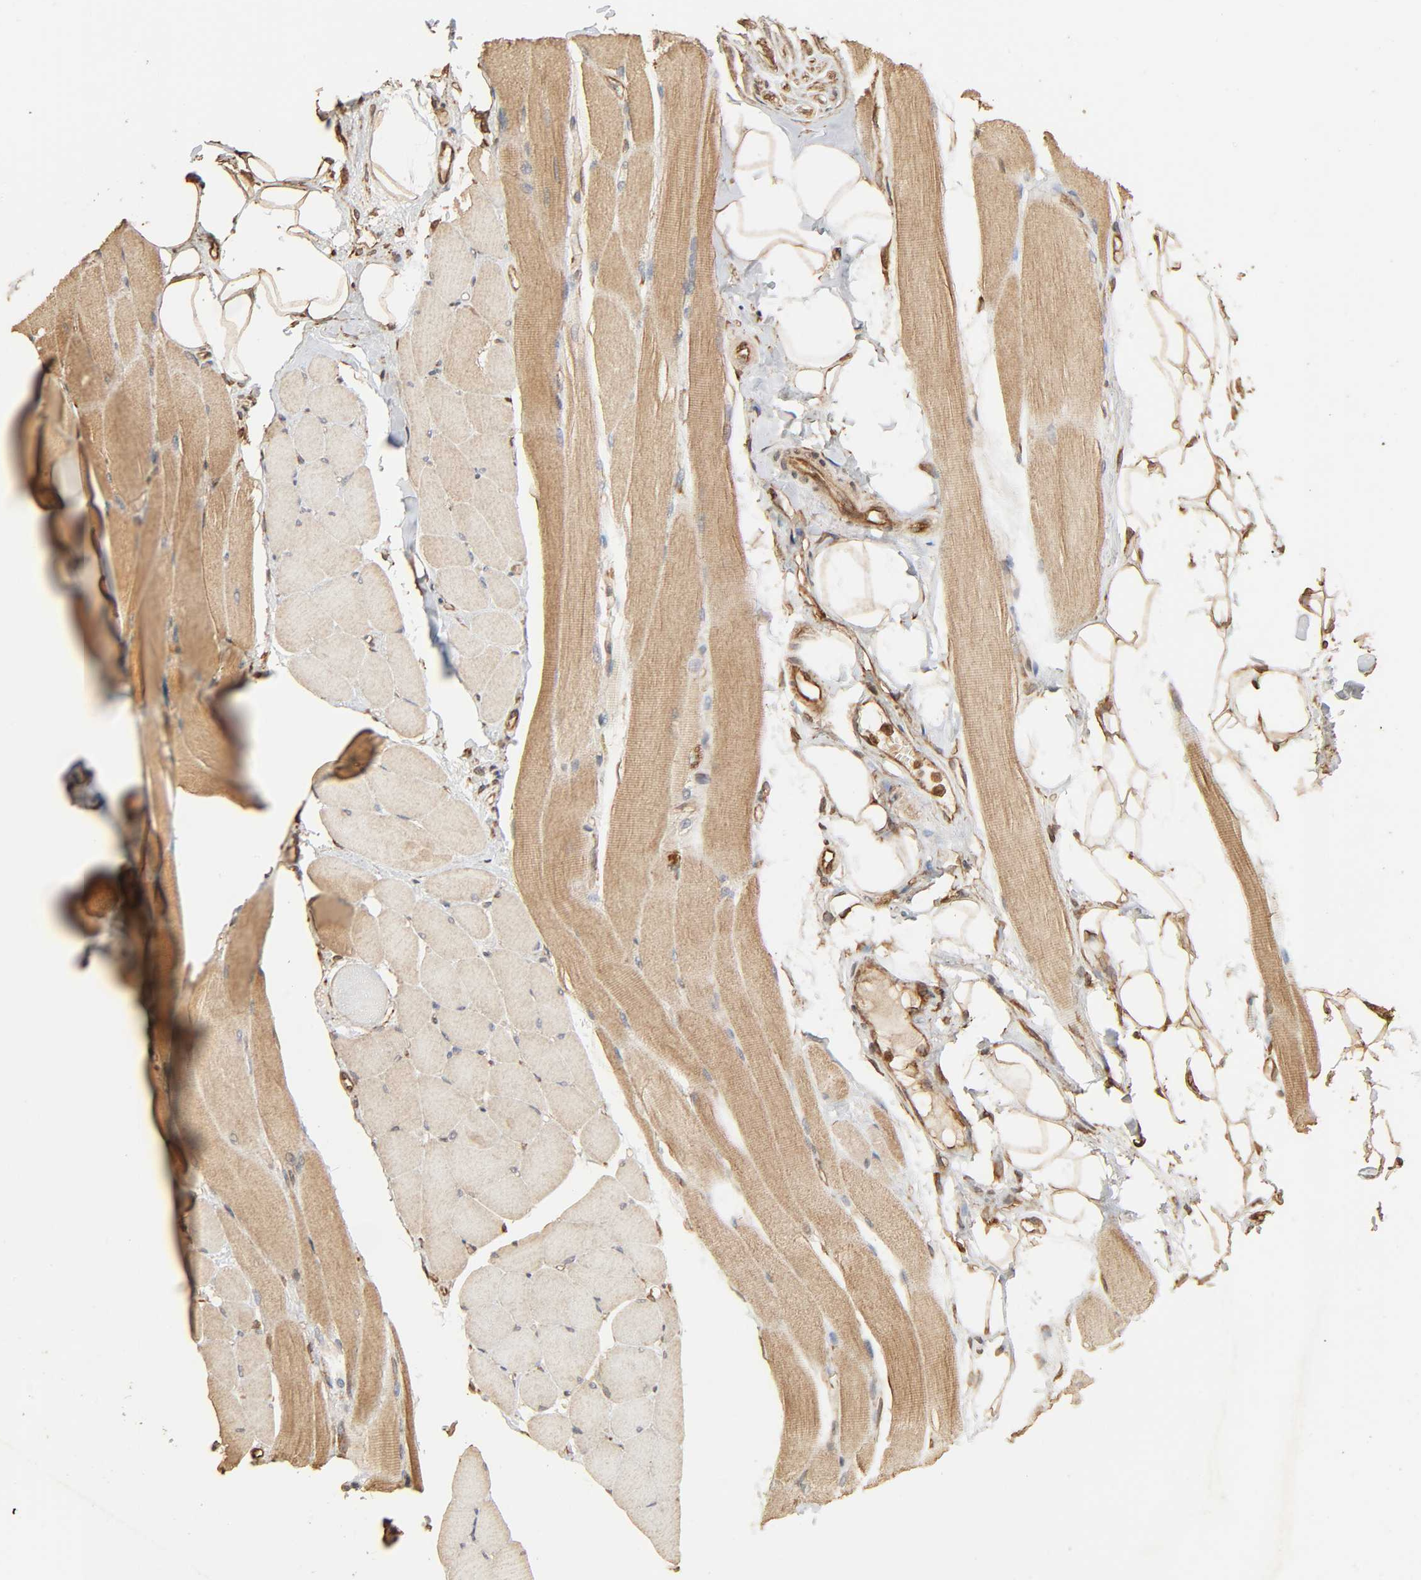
{"staining": {"intensity": "weak", "quantity": ">75%", "location": "cytoplasmic/membranous"}, "tissue": "skeletal muscle", "cell_type": "Myocytes", "image_type": "normal", "snomed": [{"axis": "morphology", "description": "Normal tissue, NOS"}, {"axis": "topography", "description": "Skeletal muscle"}, {"axis": "topography", "description": "Peripheral nerve tissue"}], "caption": "Brown immunohistochemical staining in normal human skeletal muscle displays weak cytoplasmic/membranous expression in about >75% of myocytes. The staining was performed using DAB (3,3'-diaminobenzidine), with brown indicating positive protein expression. Nuclei are stained blue with hematoxylin.", "gene": "RPS6KA6", "patient": {"sex": "female", "age": 84}}